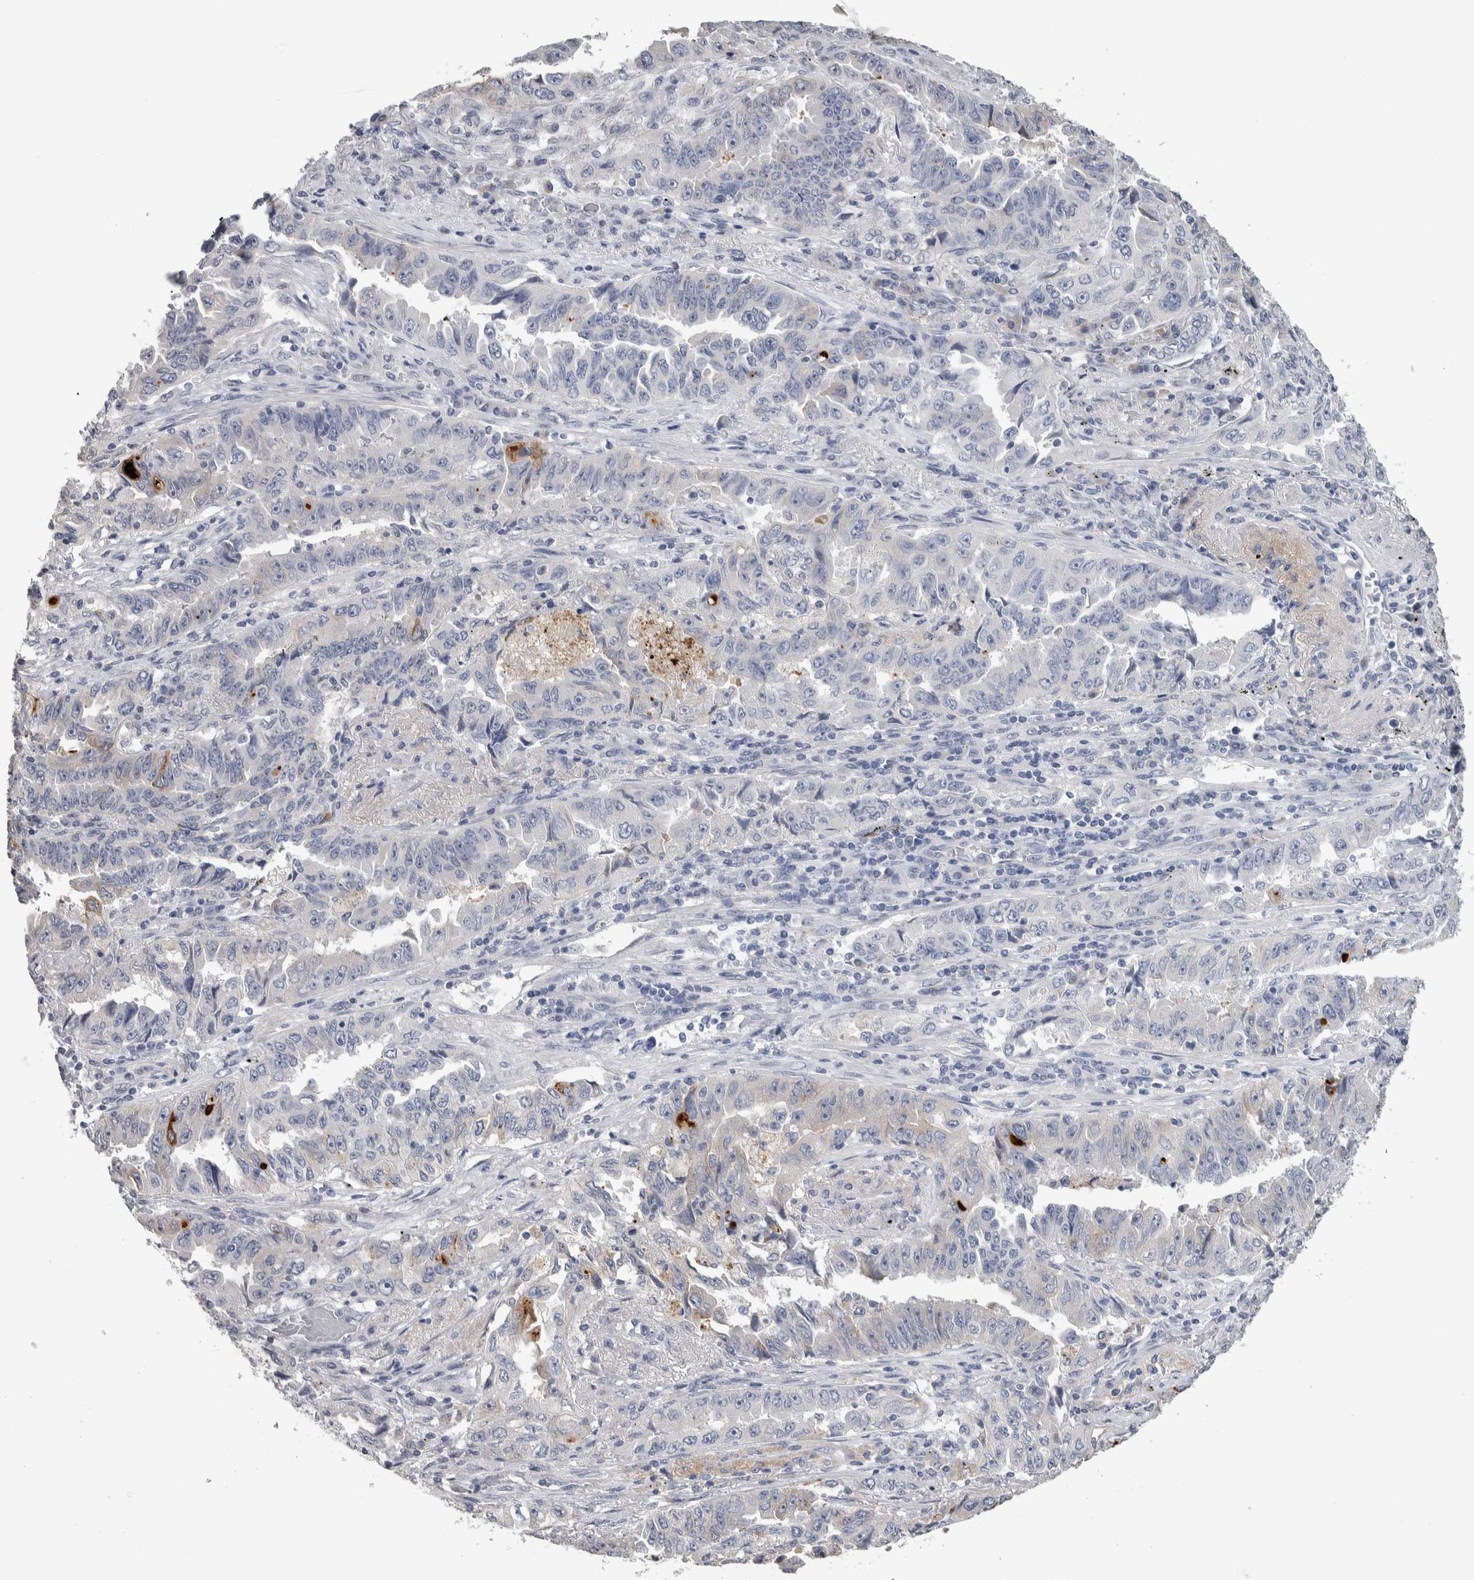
{"staining": {"intensity": "negative", "quantity": "none", "location": "none"}, "tissue": "lung cancer", "cell_type": "Tumor cells", "image_type": "cancer", "snomed": [{"axis": "morphology", "description": "Adenocarcinoma, NOS"}, {"axis": "topography", "description": "Lung"}], "caption": "DAB (3,3'-diaminobenzidine) immunohistochemical staining of human lung cancer (adenocarcinoma) displays no significant positivity in tumor cells. (Brightfield microscopy of DAB (3,3'-diaminobenzidine) IHC at high magnification).", "gene": "TMEM102", "patient": {"sex": "female", "age": 51}}